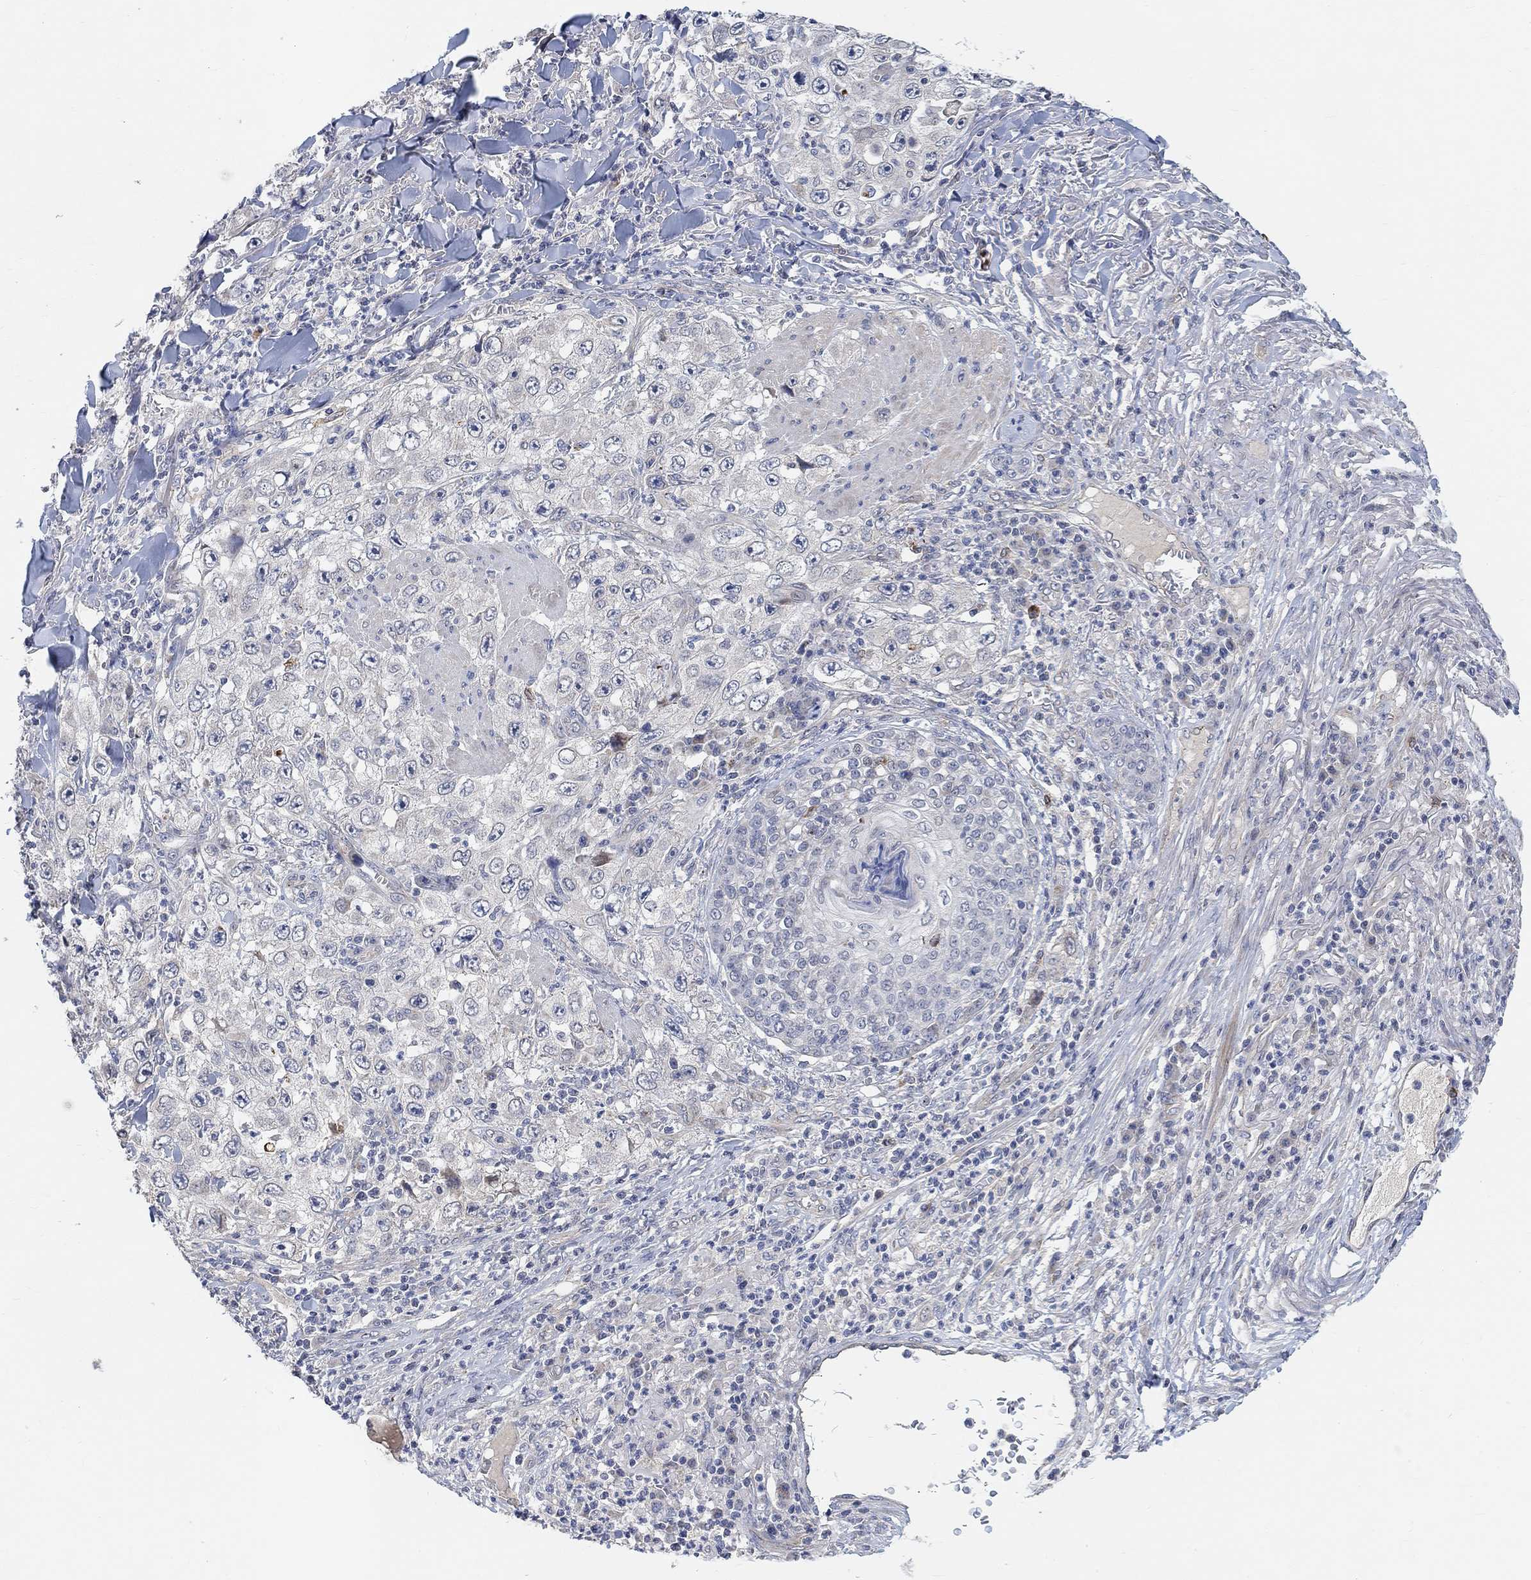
{"staining": {"intensity": "negative", "quantity": "none", "location": "none"}, "tissue": "skin cancer", "cell_type": "Tumor cells", "image_type": "cancer", "snomed": [{"axis": "morphology", "description": "Squamous cell carcinoma, NOS"}, {"axis": "topography", "description": "Skin"}], "caption": "IHC image of neoplastic tissue: skin squamous cell carcinoma stained with DAB reveals no significant protein positivity in tumor cells.", "gene": "HCRTR1", "patient": {"sex": "male", "age": 82}}